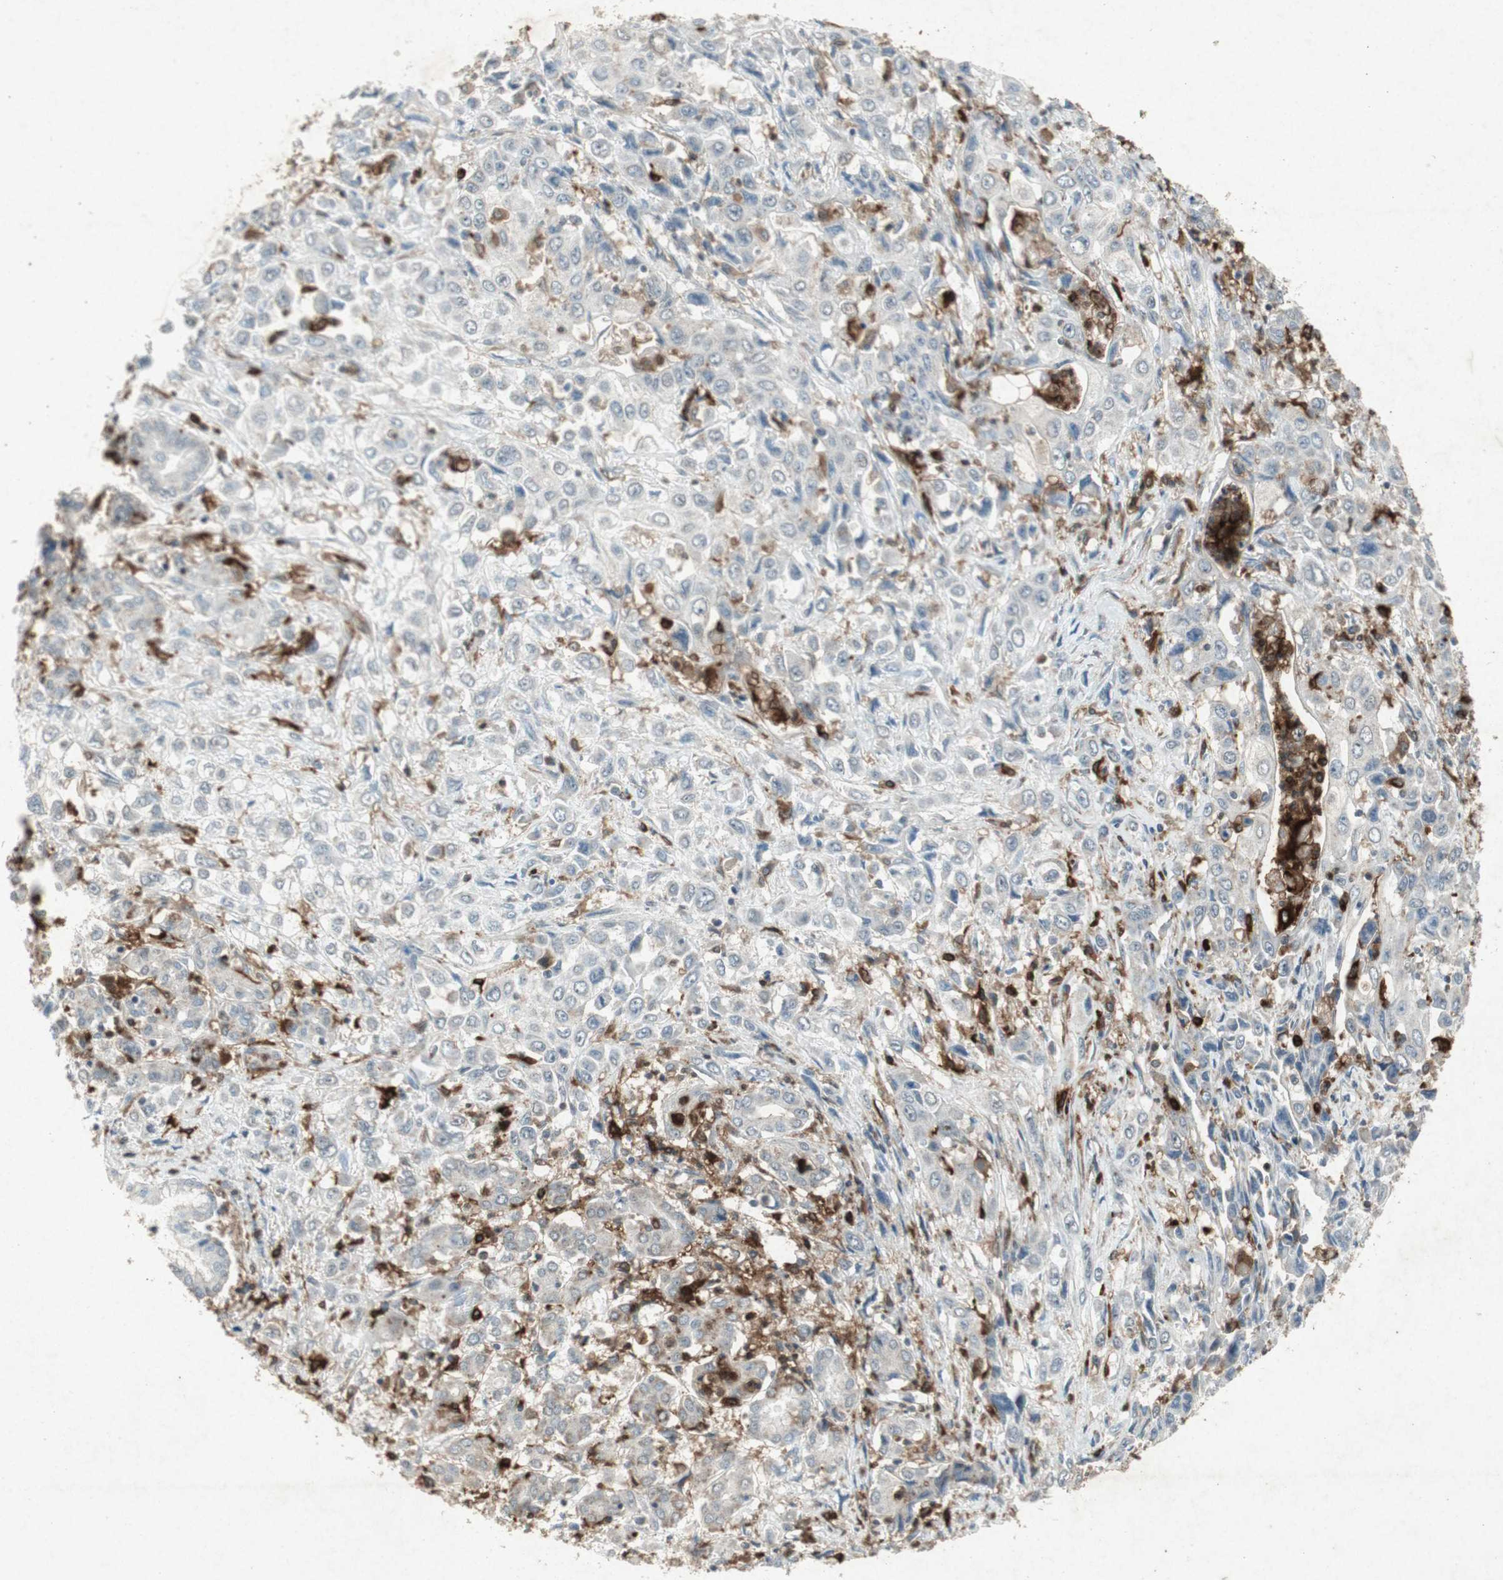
{"staining": {"intensity": "weak", "quantity": "25%-75%", "location": "cytoplasmic/membranous"}, "tissue": "pancreatic cancer", "cell_type": "Tumor cells", "image_type": "cancer", "snomed": [{"axis": "morphology", "description": "Adenocarcinoma, NOS"}, {"axis": "topography", "description": "Pancreas"}], "caption": "Immunohistochemical staining of human pancreatic adenocarcinoma shows low levels of weak cytoplasmic/membranous protein staining in about 25%-75% of tumor cells. Nuclei are stained in blue.", "gene": "TYROBP", "patient": {"sex": "male", "age": 70}}